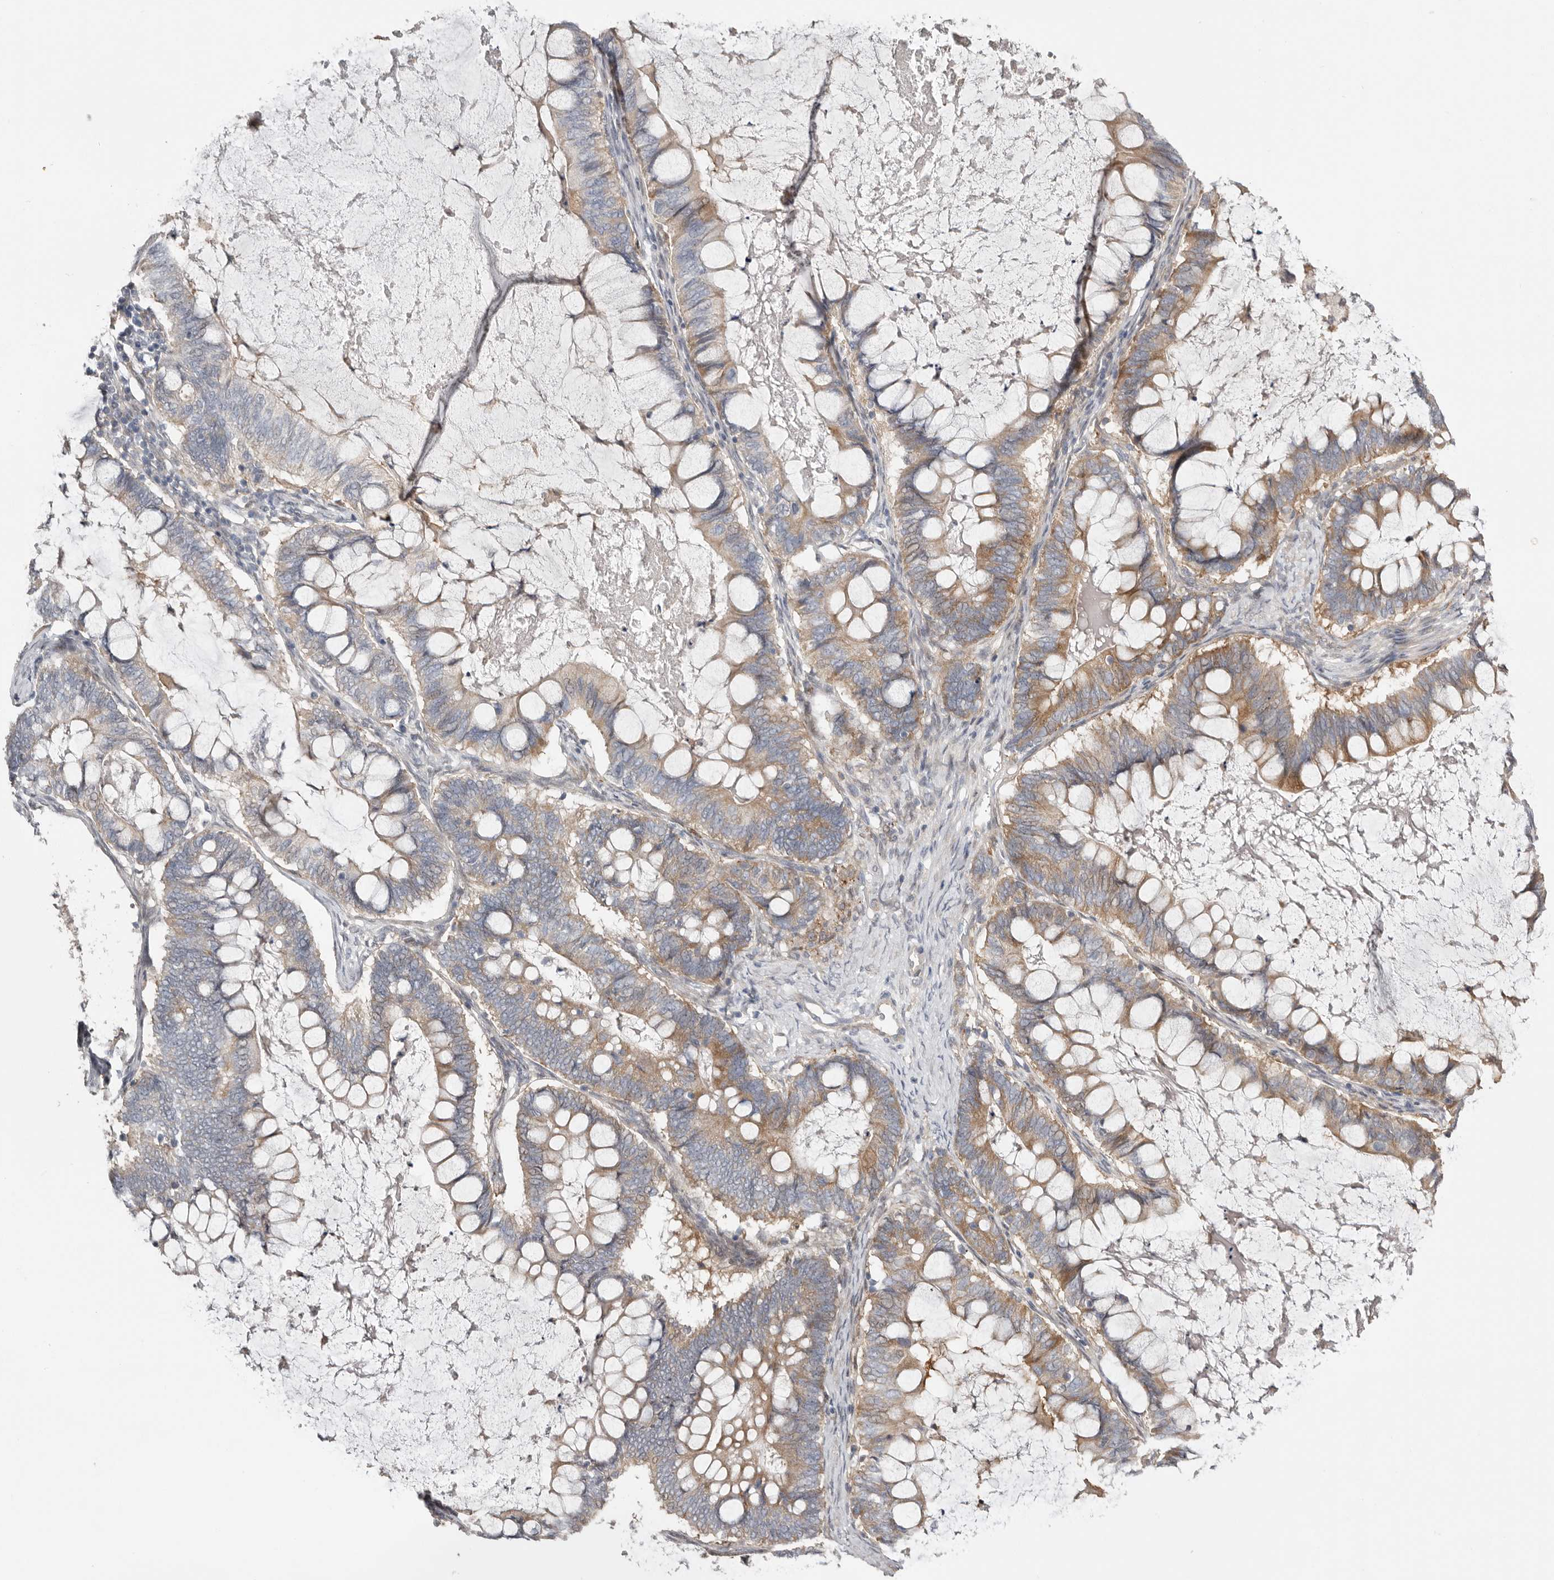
{"staining": {"intensity": "moderate", "quantity": ">75%", "location": "cytoplasmic/membranous"}, "tissue": "ovarian cancer", "cell_type": "Tumor cells", "image_type": "cancer", "snomed": [{"axis": "morphology", "description": "Cystadenocarcinoma, mucinous, NOS"}, {"axis": "topography", "description": "Ovary"}], "caption": "This is an image of immunohistochemistry (IHC) staining of ovarian cancer (mucinous cystadenocarcinoma), which shows moderate expression in the cytoplasmic/membranous of tumor cells.", "gene": "MSRB2", "patient": {"sex": "female", "age": 61}}